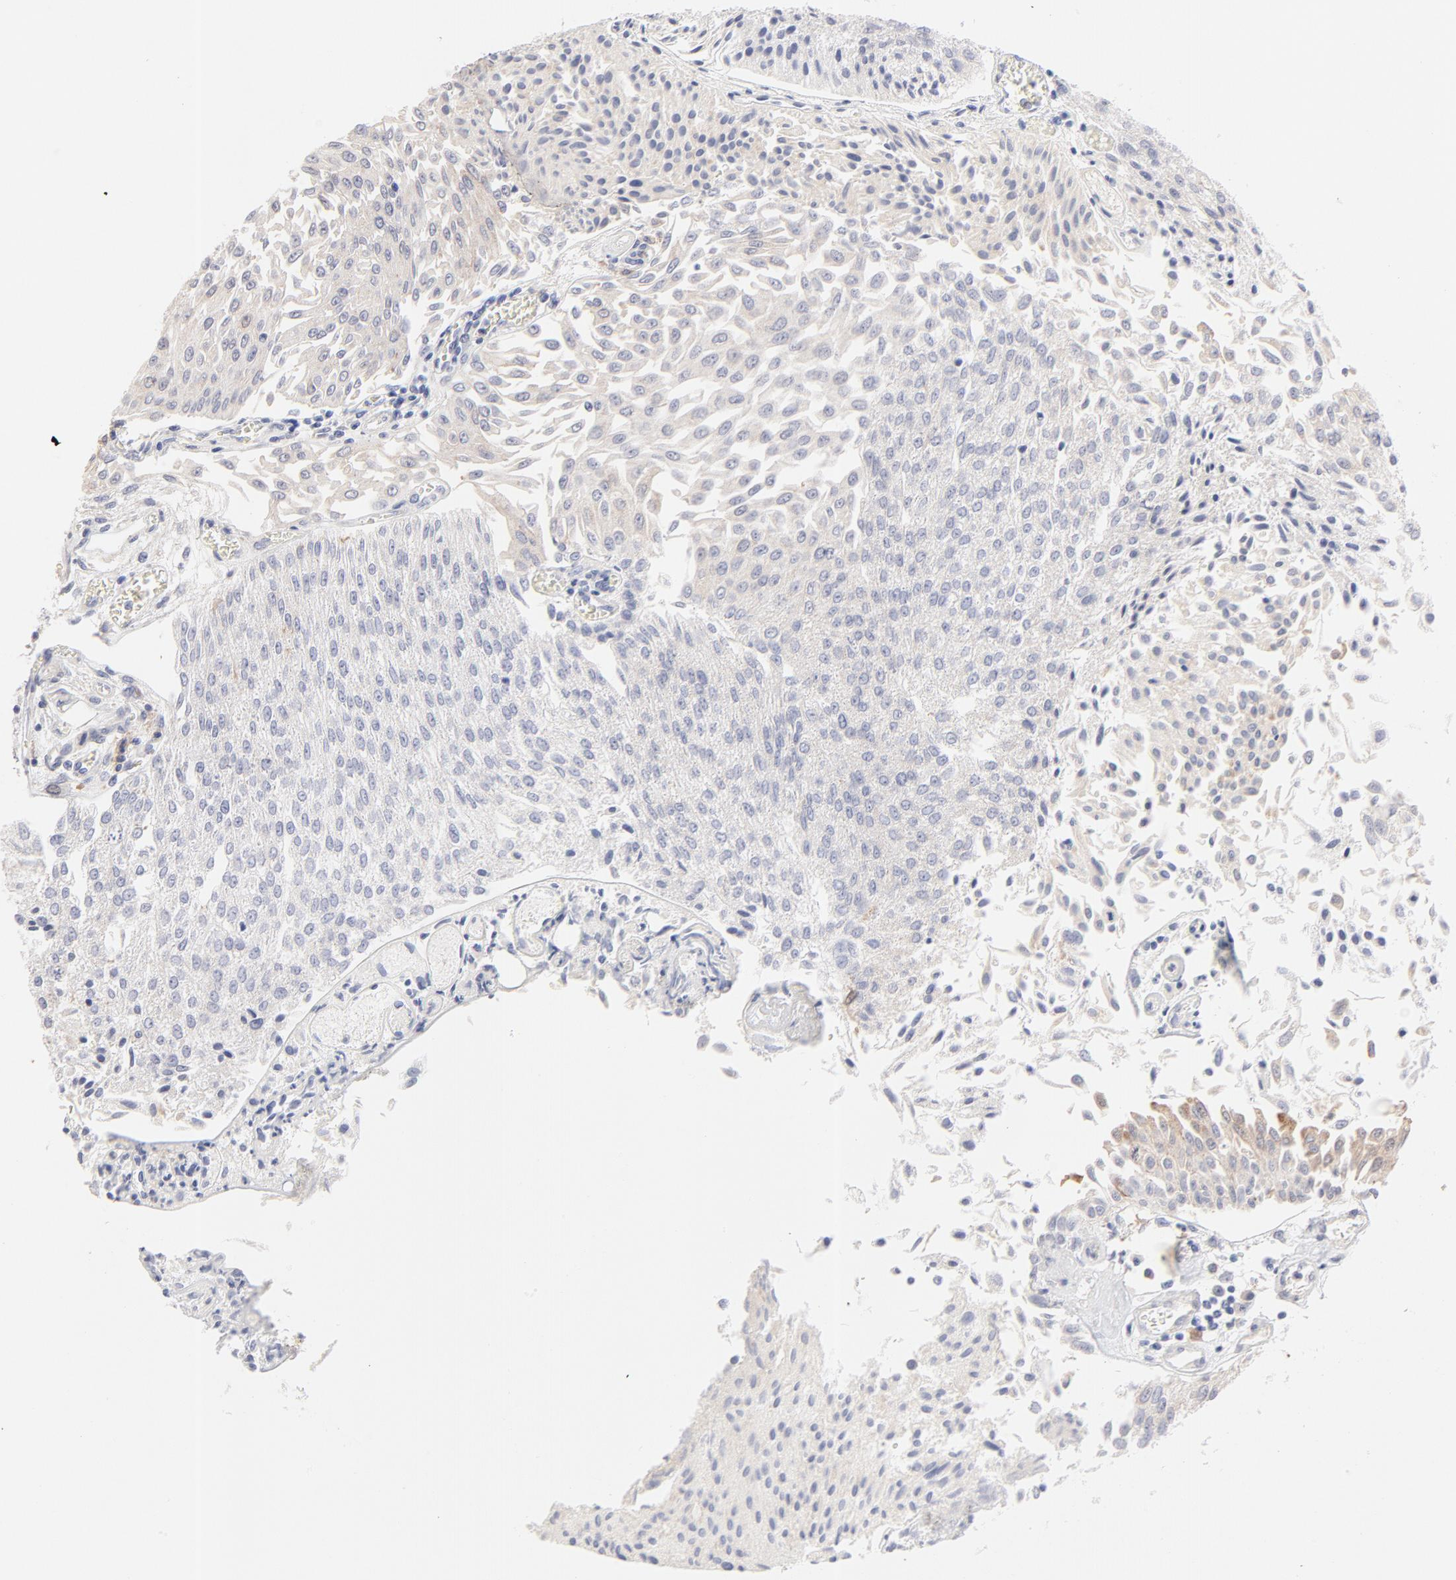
{"staining": {"intensity": "weak", "quantity": ">75%", "location": "cytoplasmic/membranous"}, "tissue": "urothelial cancer", "cell_type": "Tumor cells", "image_type": "cancer", "snomed": [{"axis": "morphology", "description": "Urothelial carcinoma, Low grade"}, {"axis": "topography", "description": "Urinary bladder"}], "caption": "Protein expression analysis of human urothelial cancer reveals weak cytoplasmic/membranous expression in about >75% of tumor cells.", "gene": "TST", "patient": {"sex": "male", "age": 86}}